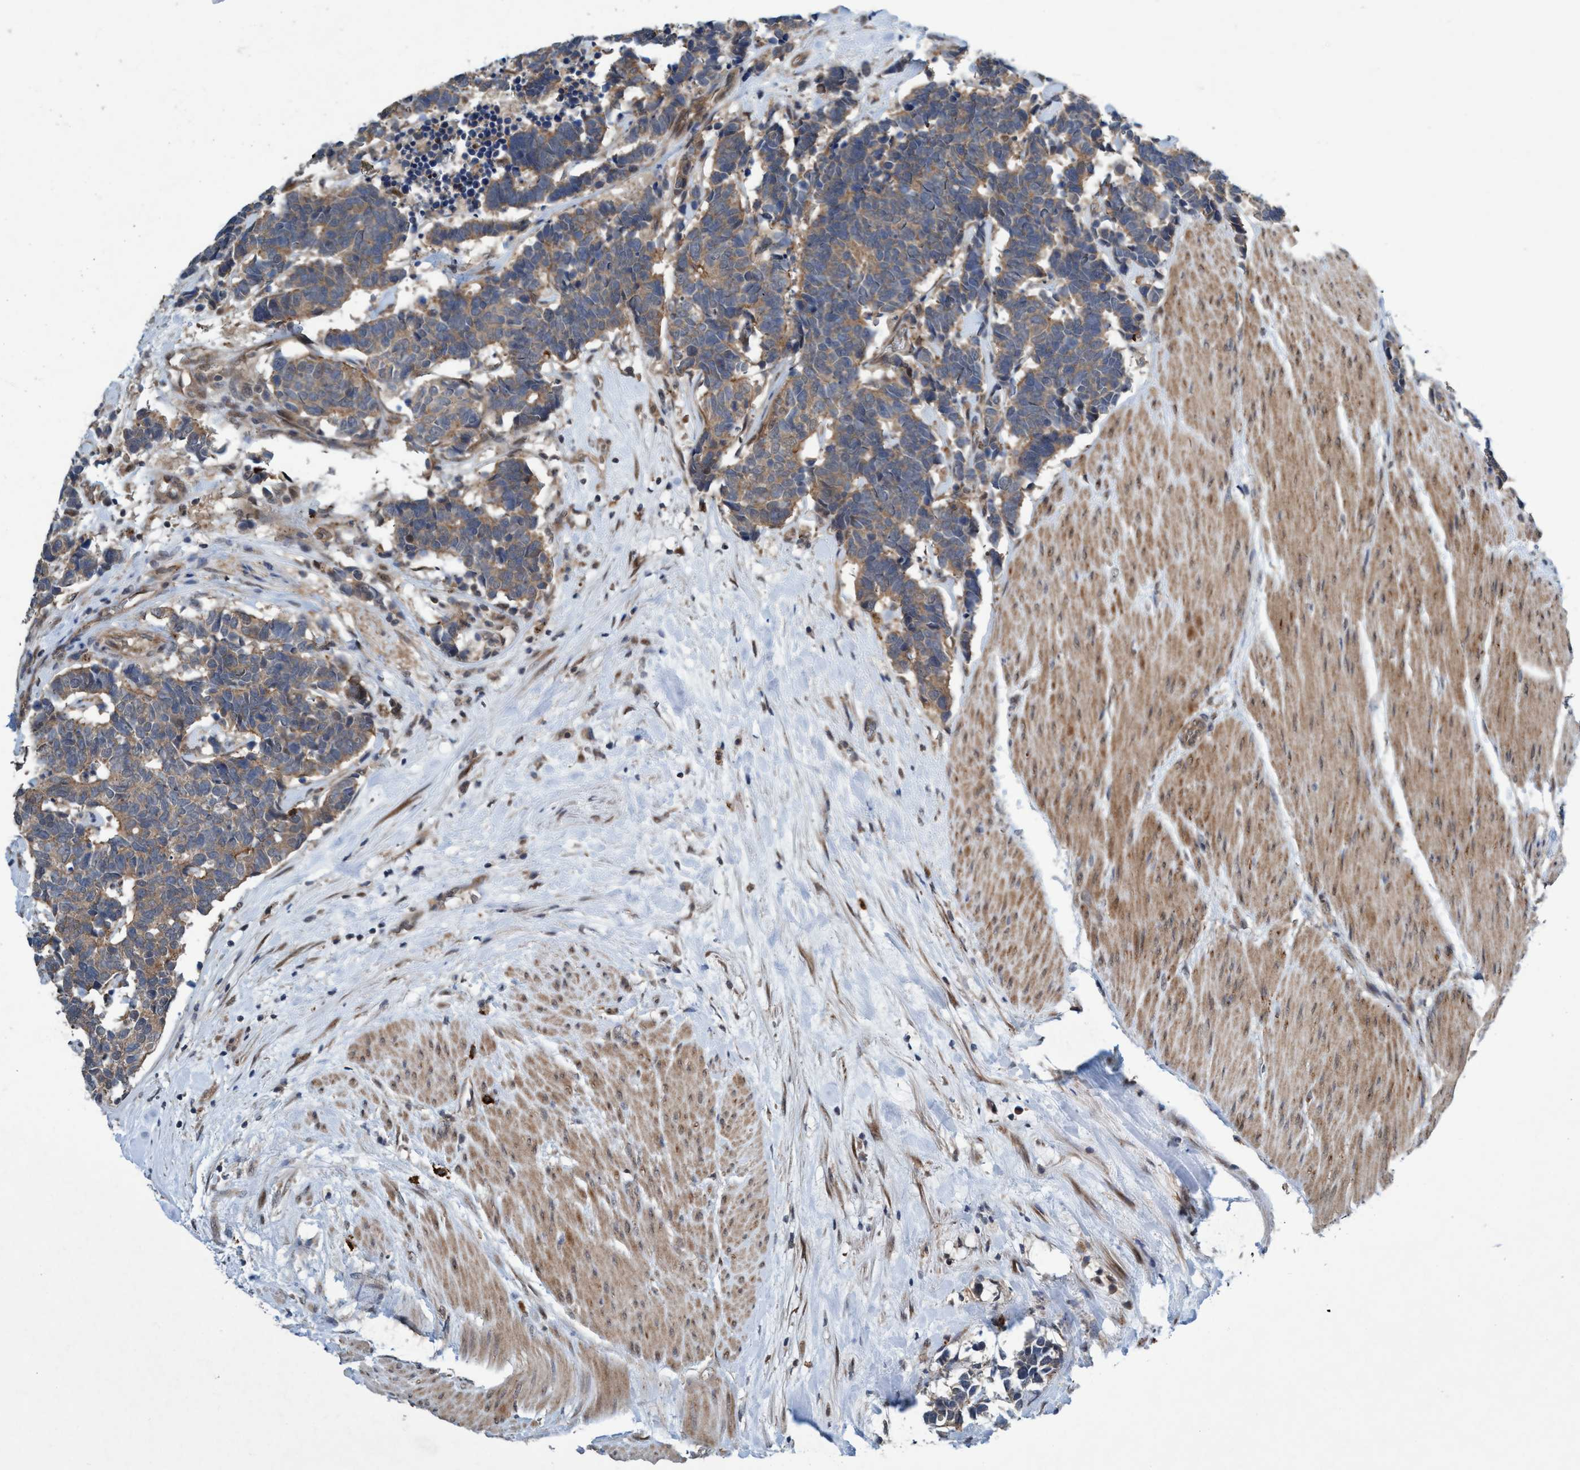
{"staining": {"intensity": "weak", "quantity": ">75%", "location": "cytoplasmic/membranous"}, "tissue": "carcinoid", "cell_type": "Tumor cells", "image_type": "cancer", "snomed": [{"axis": "morphology", "description": "Carcinoma, NOS"}, {"axis": "morphology", "description": "Carcinoid, malignant, NOS"}, {"axis": "topography", "description": "Urinary bladder"}], "caption": "Carcinoid (malignant) stained with DAB immunohistochemistry (IHC) exhibits low levels of weak cytoplasmic/membranous positivity in about >75% of tumor cells.", "gene": "TRIM65", "patient": {"sex": "male", "age": 57}}